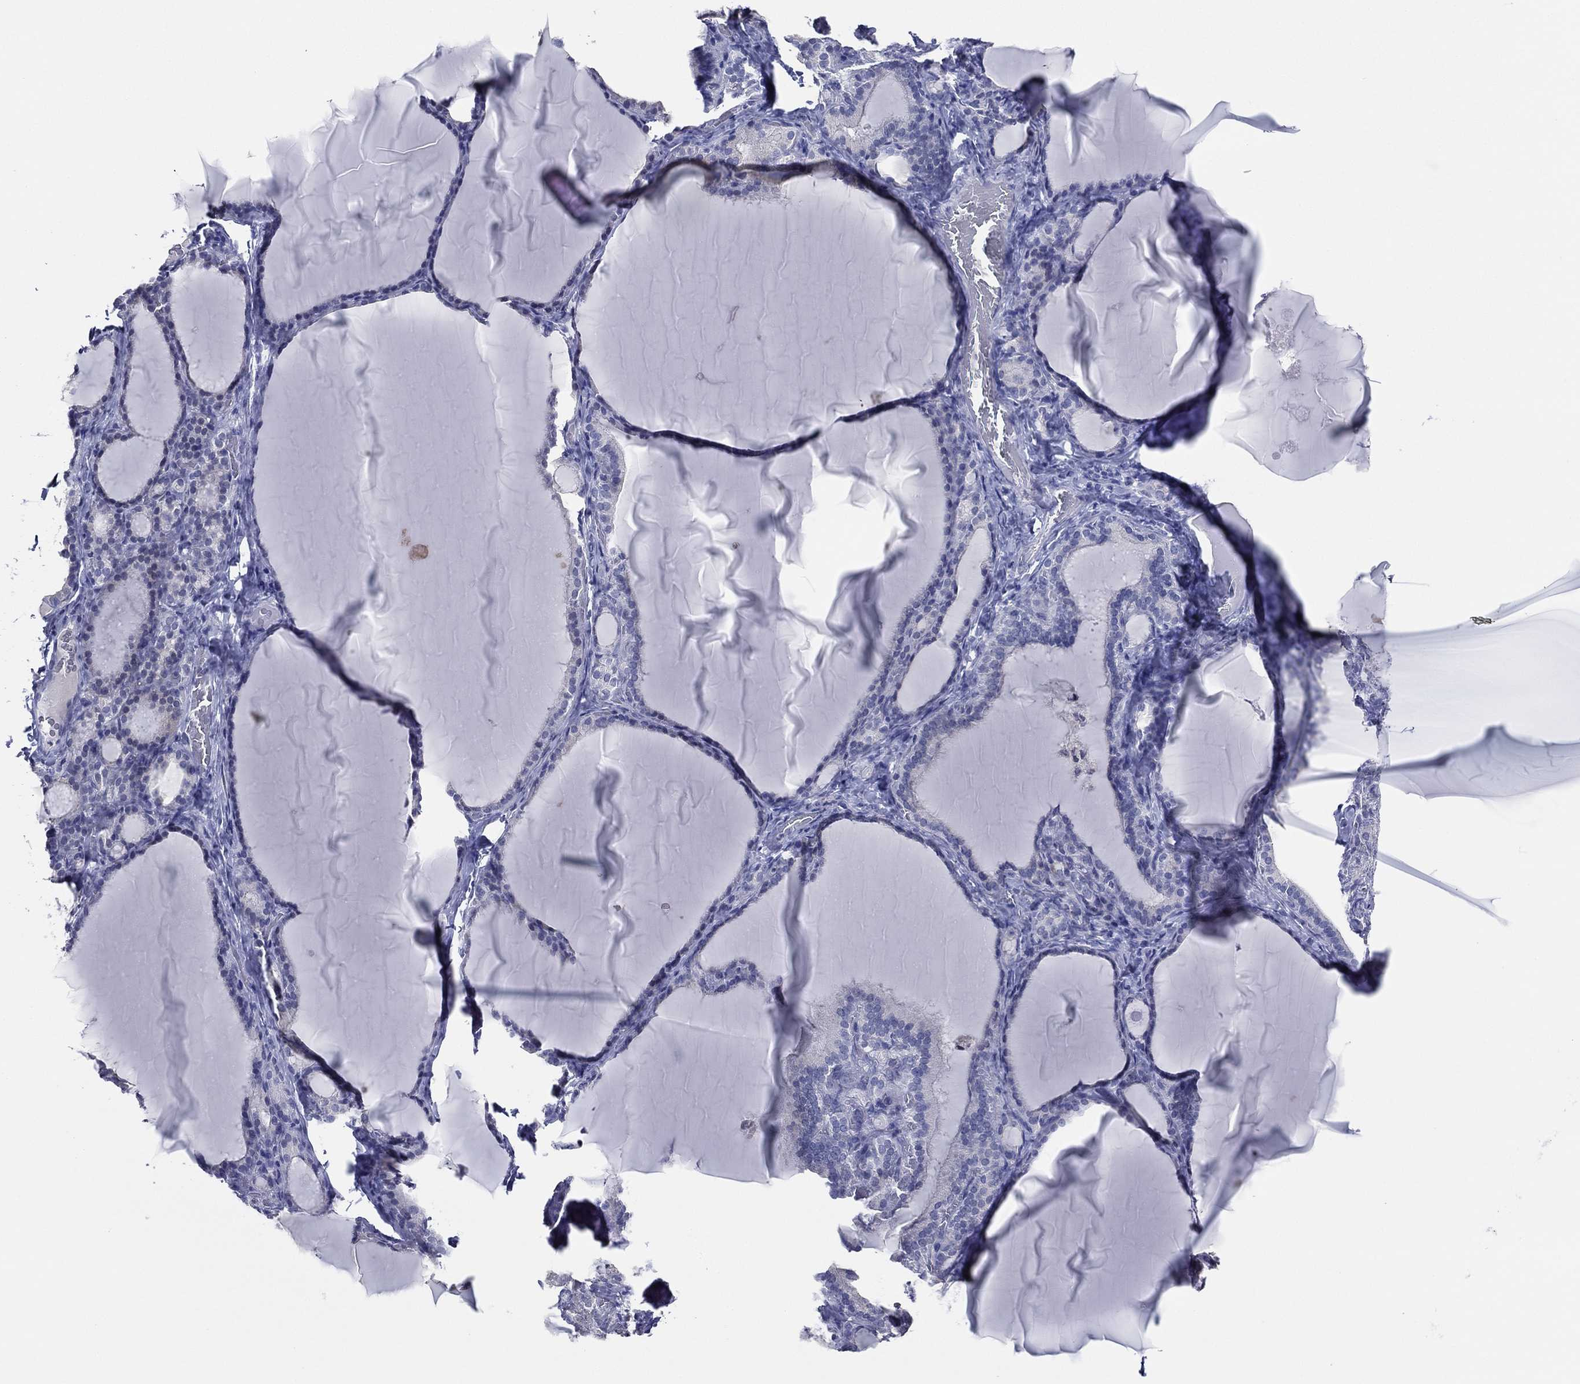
{"staining": {"intensity": "negative", "quantity": "none", "location": "none"}, "tissue": "thyroid gland", "cell_type": "Glandular cells", "image_type": "normal", "snomed": [{"axis": "morphology", "description": "Normal tissue, NOS"}, {"axis": "morphology", "description": "Hyperplasia, NOS"}, {"axis": "topography", "description": "Thyroid gland"}], "caption": "This is a micrograph of immunohistochemistry staining of unremarkable thyroid gland, which shows no positivity in glandular cells.", "gene": "SLC13A4", "patient": {"sex": "female", "age": 27}}